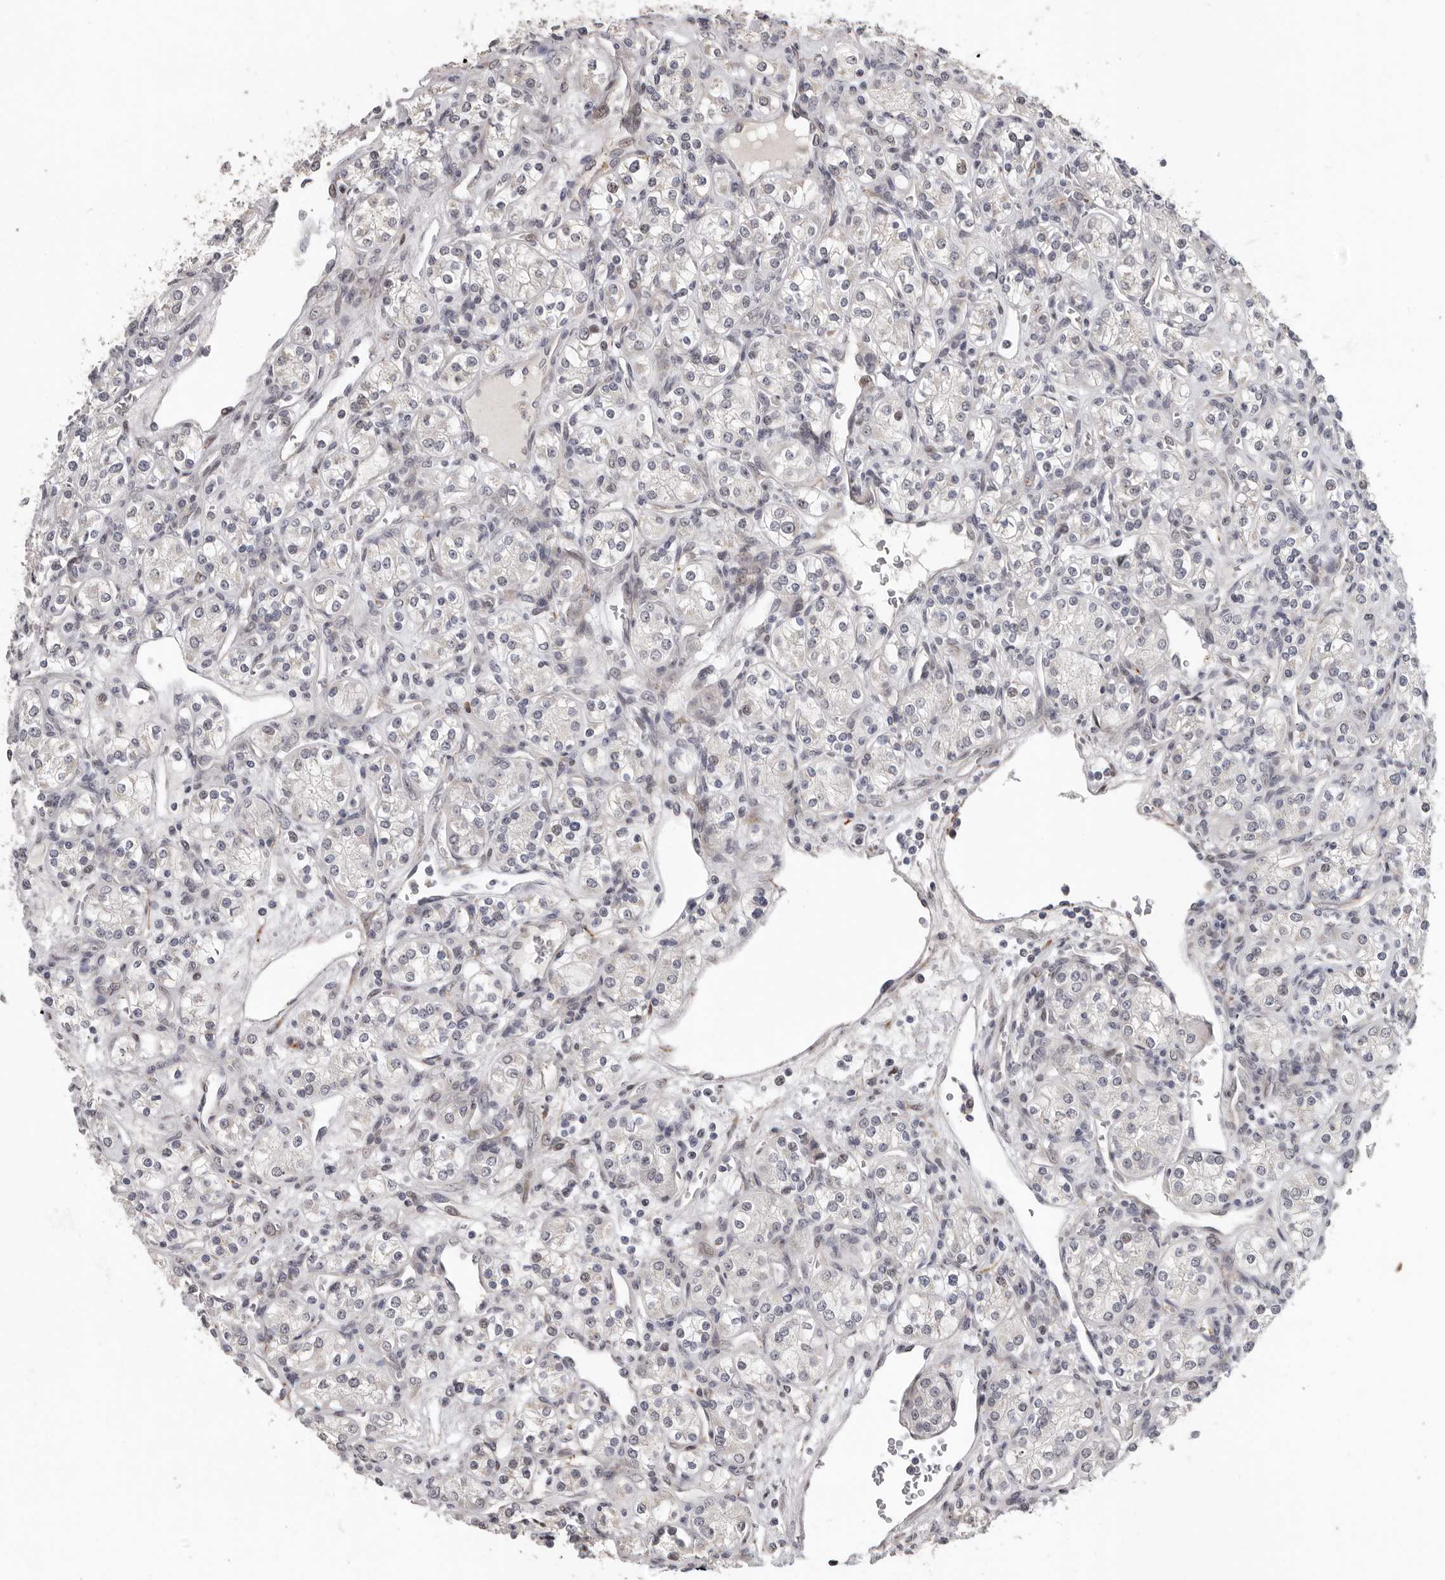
{"staining": {"intensity": "negative", "quantity": "none", "location": "none"}, "tissue": "renal cancer", "cell_type": "Tumor cells", "image_type": "cancer", "snomed": [{"axis": "morphology", "description": "Adenocarcinoma, NOS"}, {"axis": "topography", "description": "Kidney"}], "caption": "This is an immunohistochemistry (IHC) image of human renal cancer (adenocarcinoma). There is no expression in tumor cells.", "gene": "RALGPS2", "patient": {"sex": "male", "age": 77}}